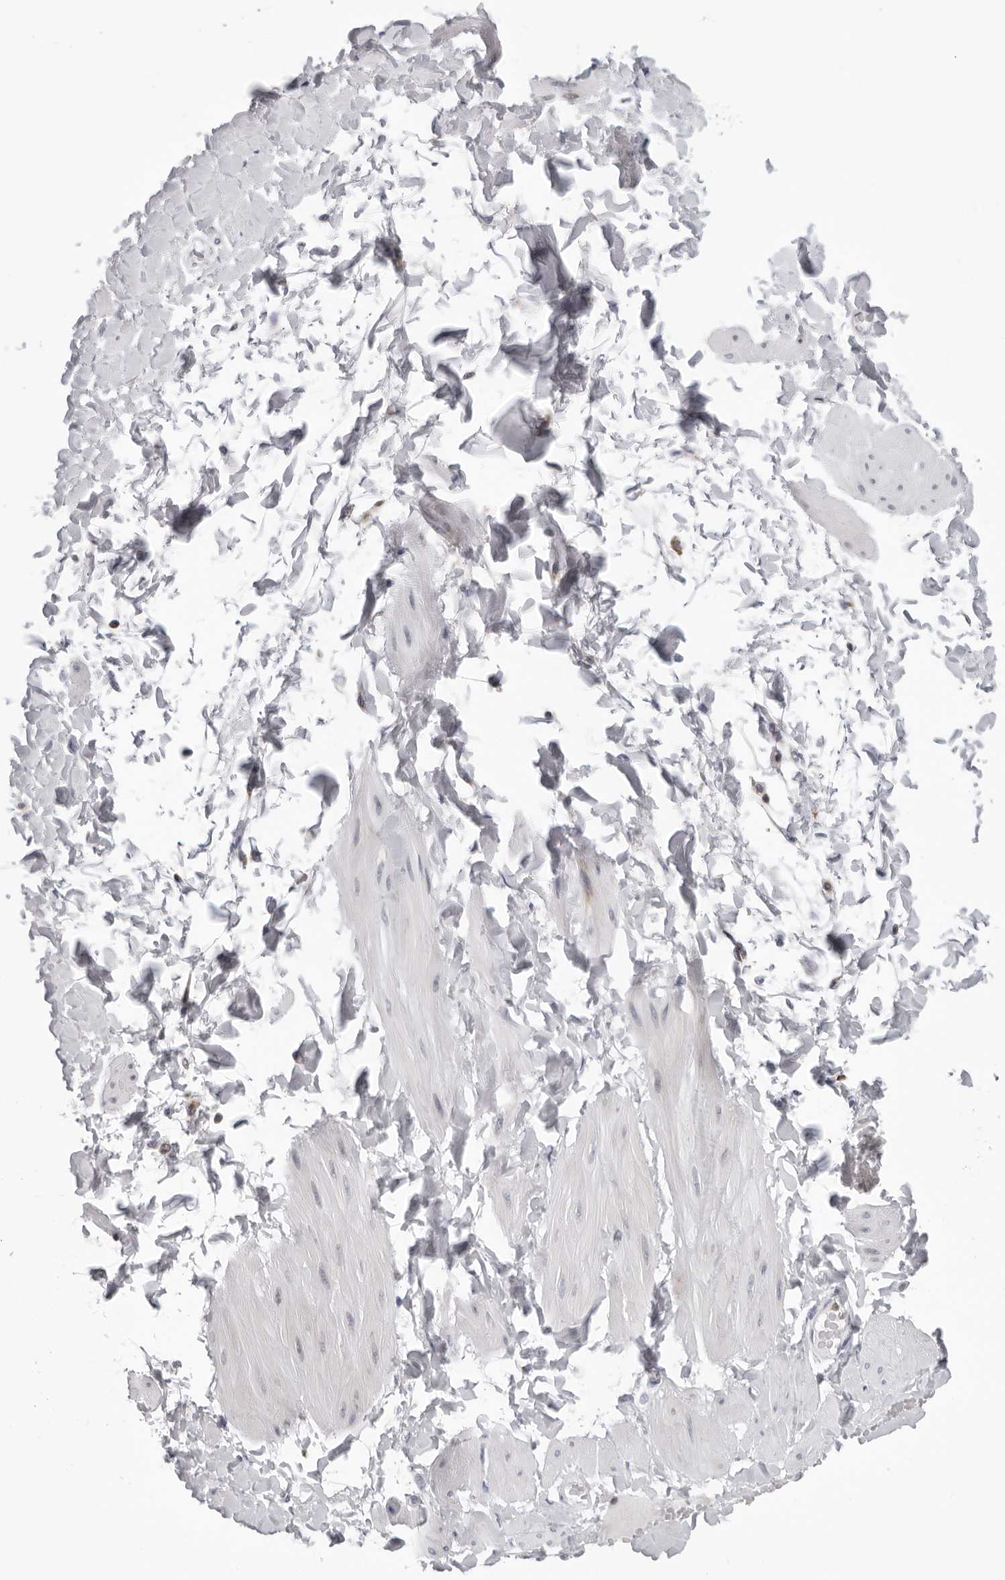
{"staining": {"intensity": "negative", "quantity": "none", "location": "none"}, "tissue": "adipose tissue", "cell_type": "Adipocytes", "image_type": "normal", "snomed": [{"axis": "morphology", "description": "Normal tissue, NOS"}, {"axis": "topography", "description": "Adipose tissue"}, {"axis": "topography", "description": "Vascular tissue"}, {"axis": "topography", "description": "Peripheral nerve tissue"}], "caption": "DAB (3,3'-diaminobenzidine) immunohistochemical staining of benign human adipose tissue shows no significant staining in adipocytes. (DAB immunohistochemistry with hematoxylin counter stain).", "gene": "CPT2", "patient": {"sex": "male", "age": 25}}